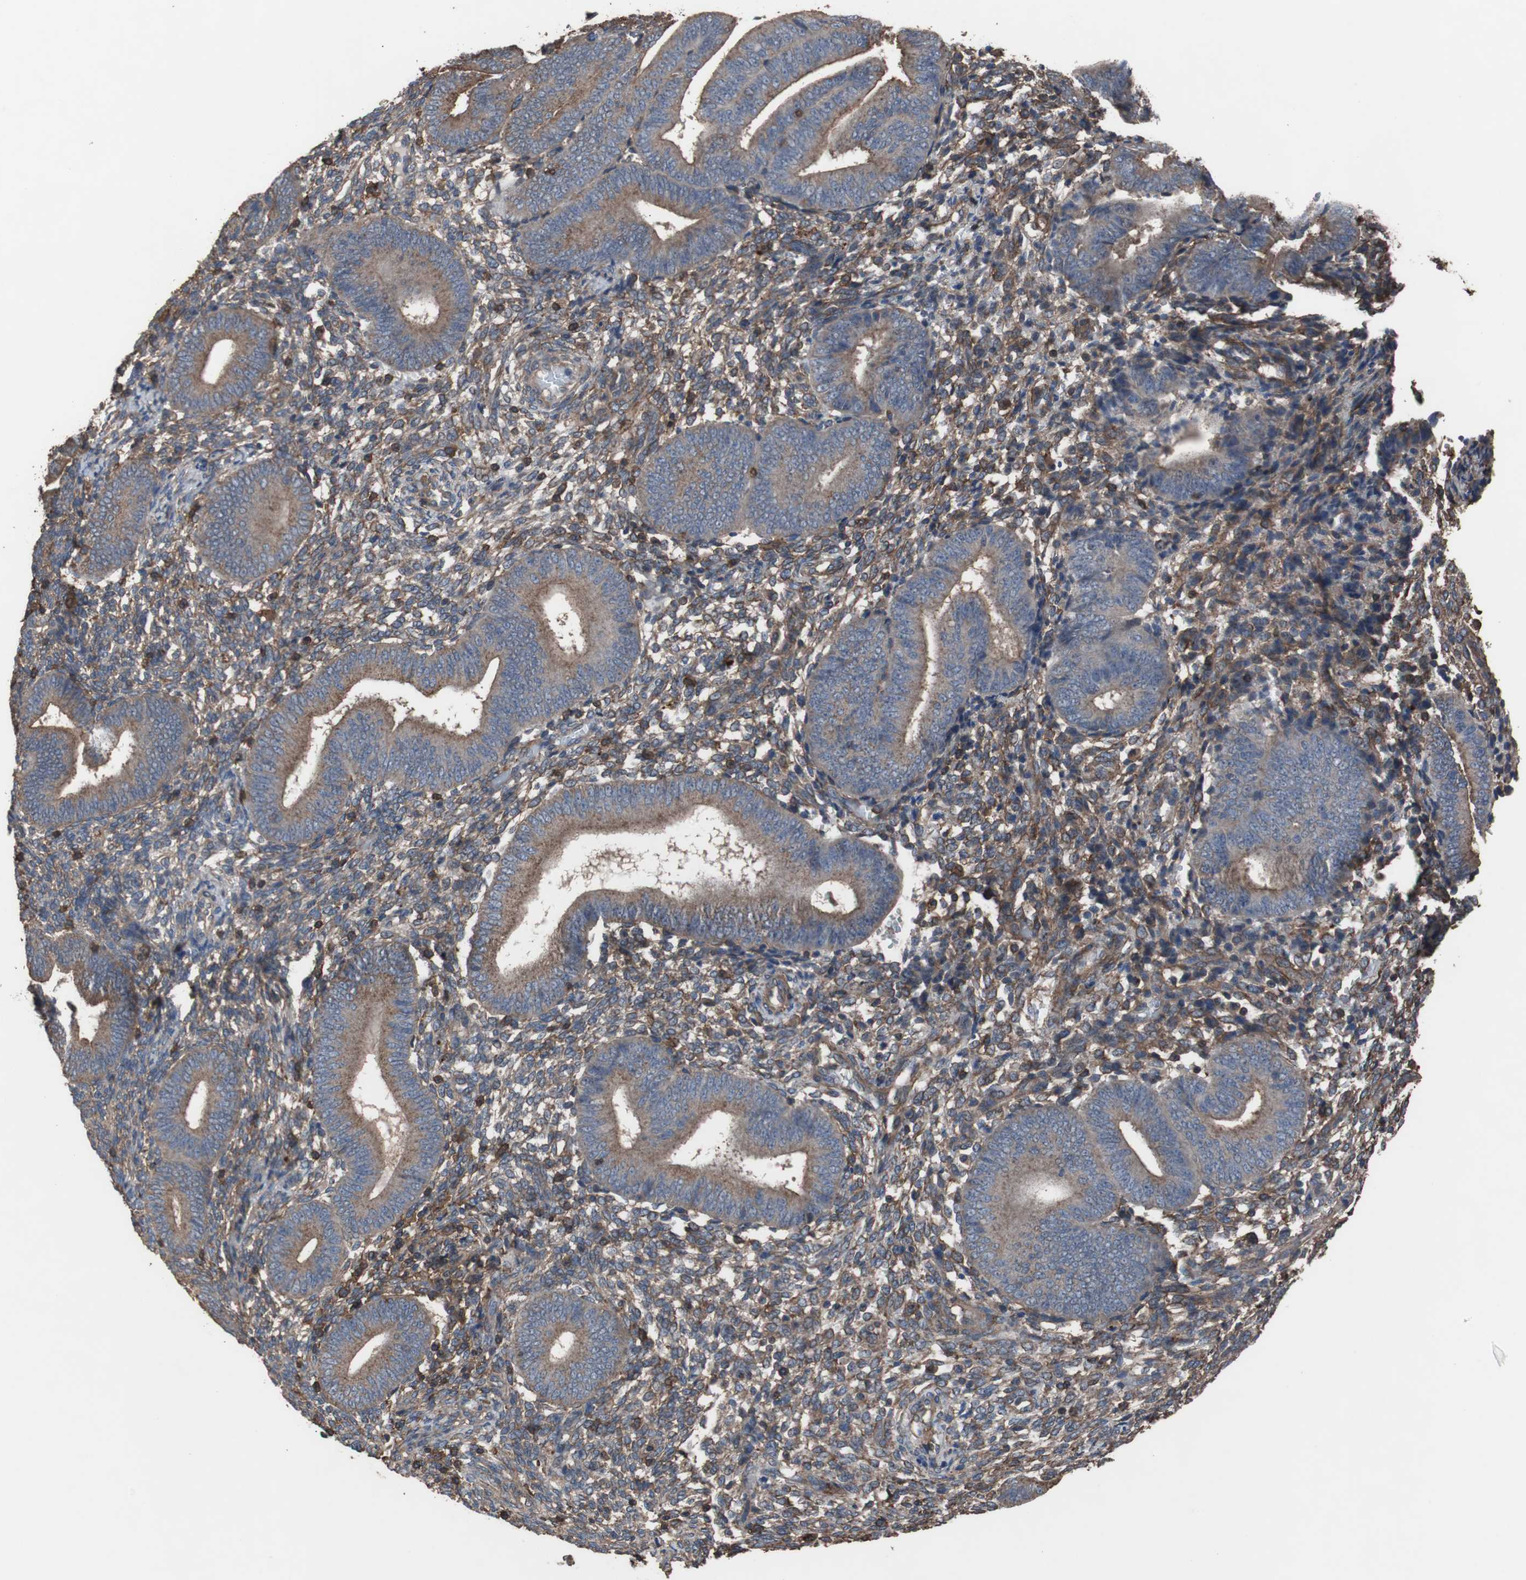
{"staining": {"intensity": "strong", "quantity": "25%-75%", "location": "cytoplasmic/membranous"}, "tissue": "endometrium", "cell_type": "Cells in endometrial stroma", "image_type": "normal", "snomed": [{"axis": "morphology", "description": "Normal tissue, NOS"}, {"axis": "topography", "description": "Uterus"}, {"axis": "topography", "description": "Endometrium"}], "caption": "Protein analysis of normal endometrium demonstrates strong cytoplasmic/membranous expression in about 25%-75% of cells in endometrial stroma.", "gene": "COL6A2", "patient": {"sex": "female", "age": 33}}